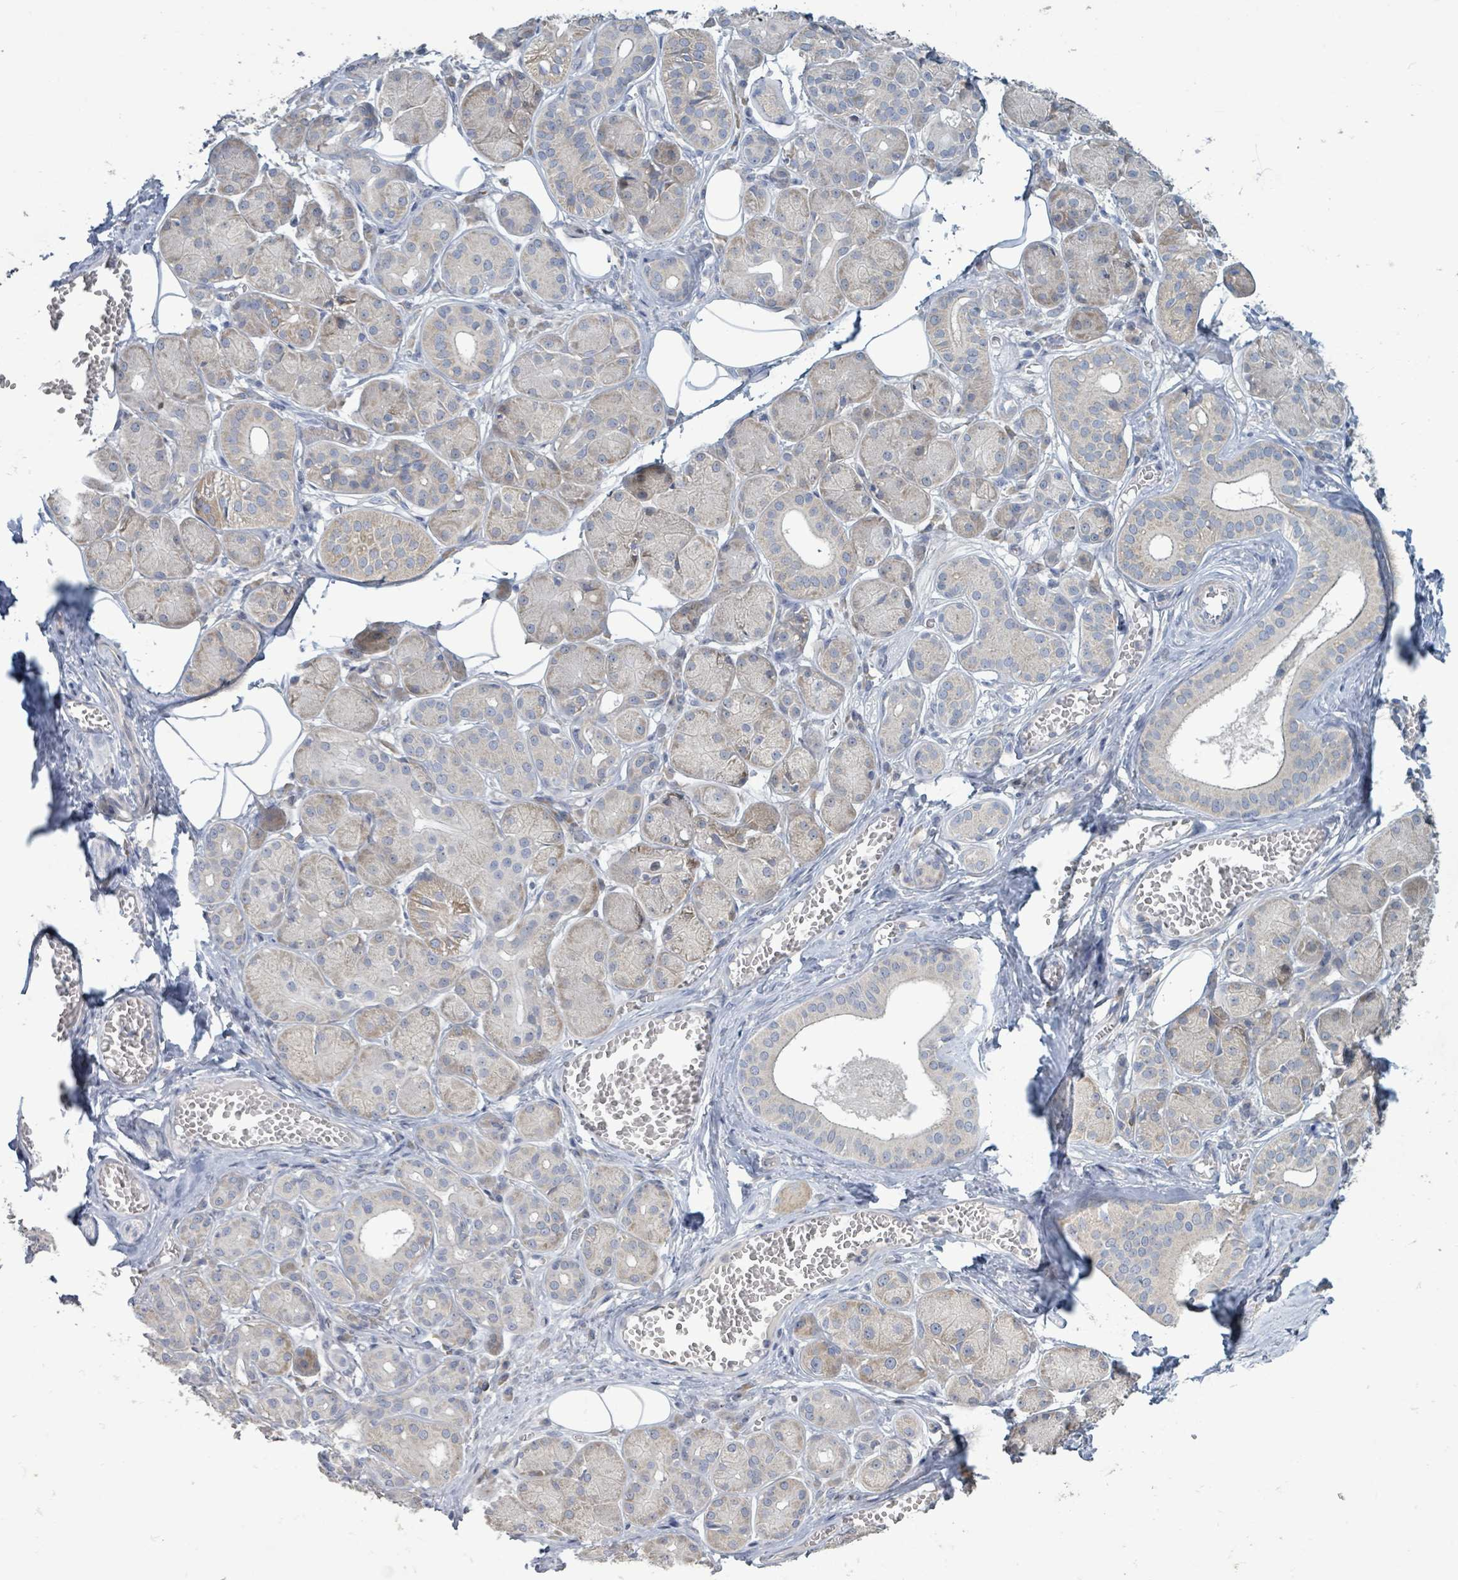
{"staining": {"intensity": "weak", "quantity": "<25%", "location": "cytoplasmic/membranous"}, "tissue": "salivary gland", "cell_type": "Glandular cells", "image_type": "normal", "snomed": [{"axis": "morphology", "description": "Squamous cell carcinoma, NOS"}, {"axis": "topography", "description": "Skin"}, {"axis": "topography", "description": "Head-Neck"}], "caption": "Protein analysis of benign salivary gland exhibits no significant staining in glandular cells.", "gene": "RPL32", "patient": {"sex": "male", "age": 80}}